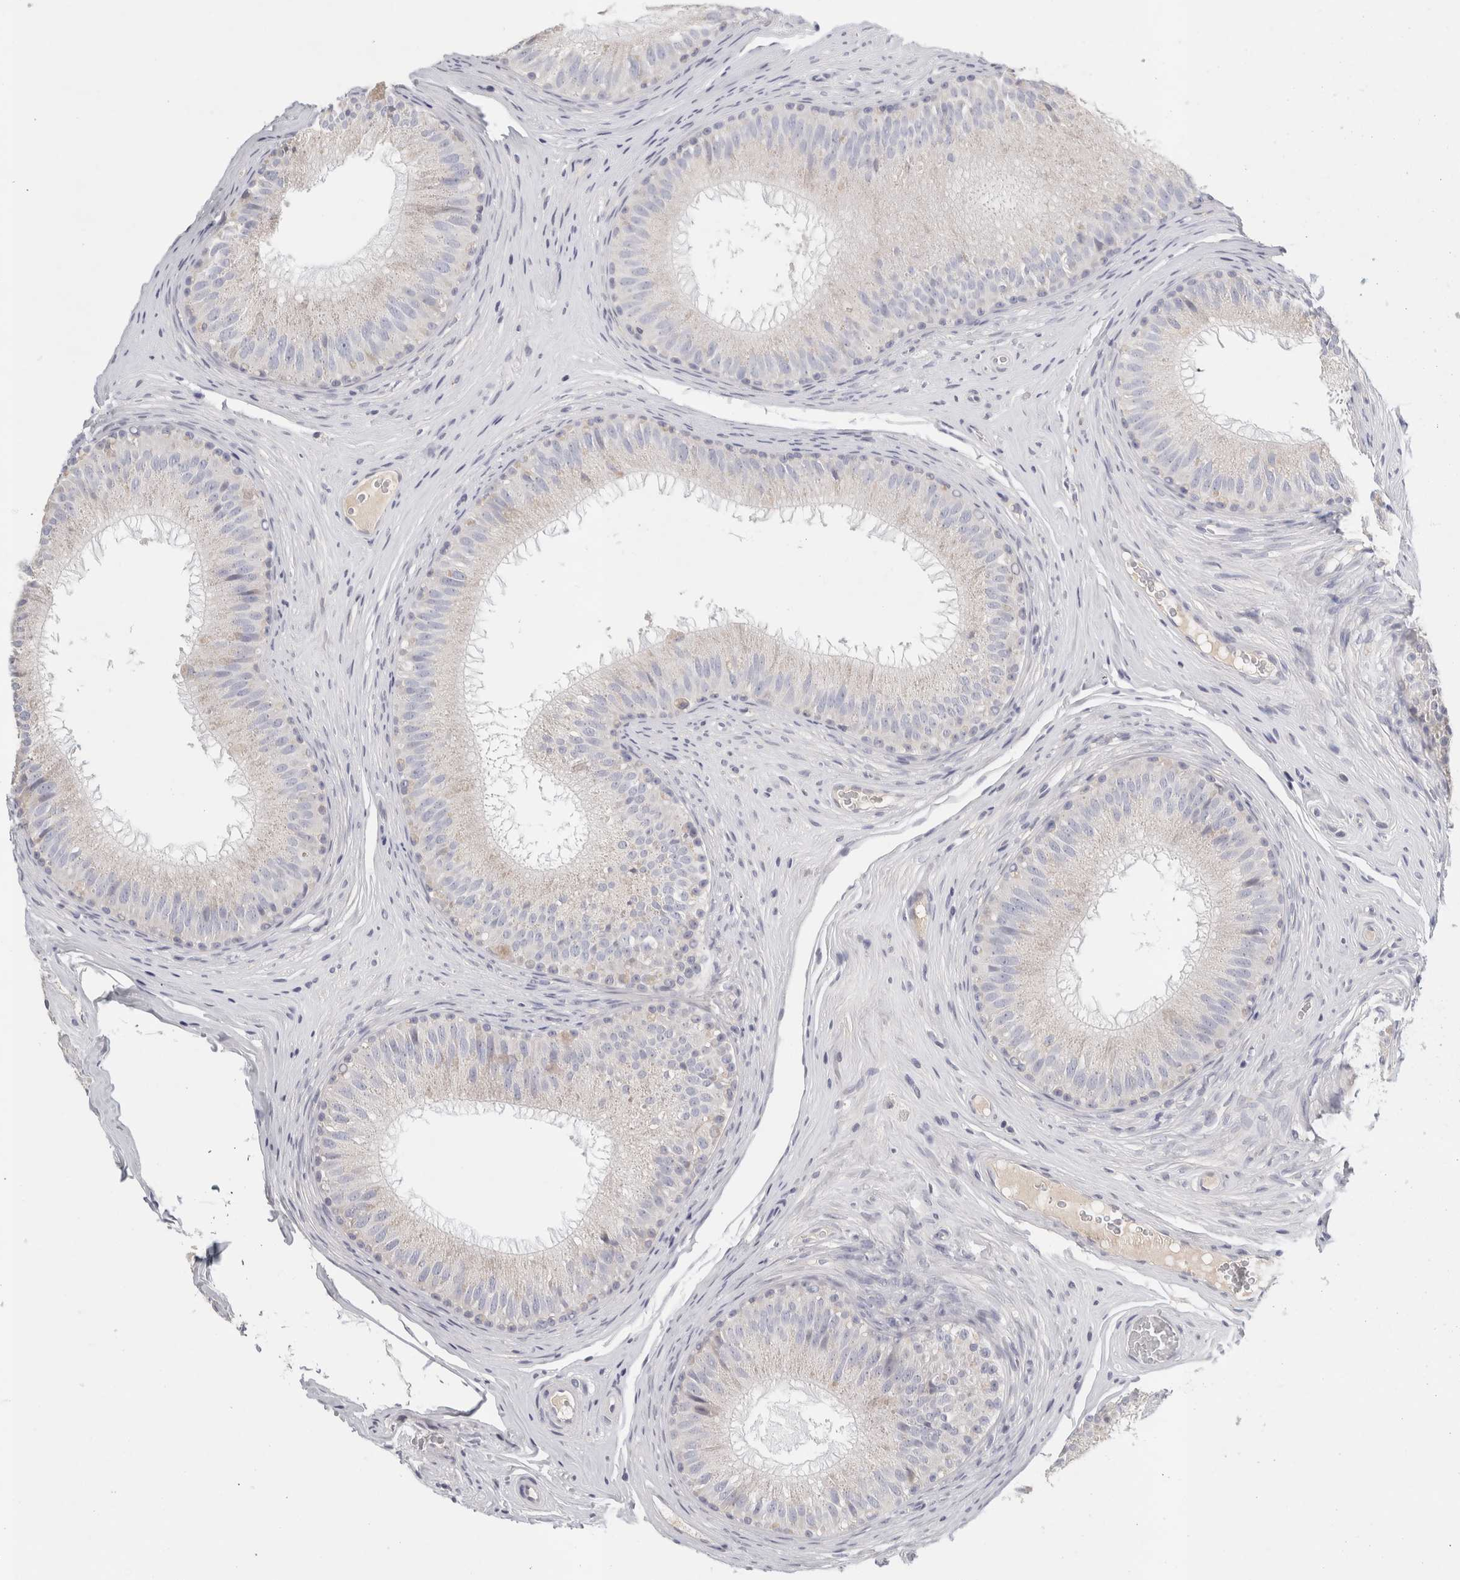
{"staining": {"intensity": "negative", "quantity": "none", "location": "none"}, "tissue": "epididymis", "cell_type": "Glandular cells", "image_type": "normal", "snomed": [{"axis": "morphology", "description": "Normal tissue, NOS"}, {"axis": "topography", "description": "Epididymis"}], "caption": "Immunohistochemistry (IHC) histopathology image of unremarkable human epididymis stained for a protein (brown), which shows no staining in glandular cells.", "gene": "STK31", "patient": {"sex": "male", "age": 32}}